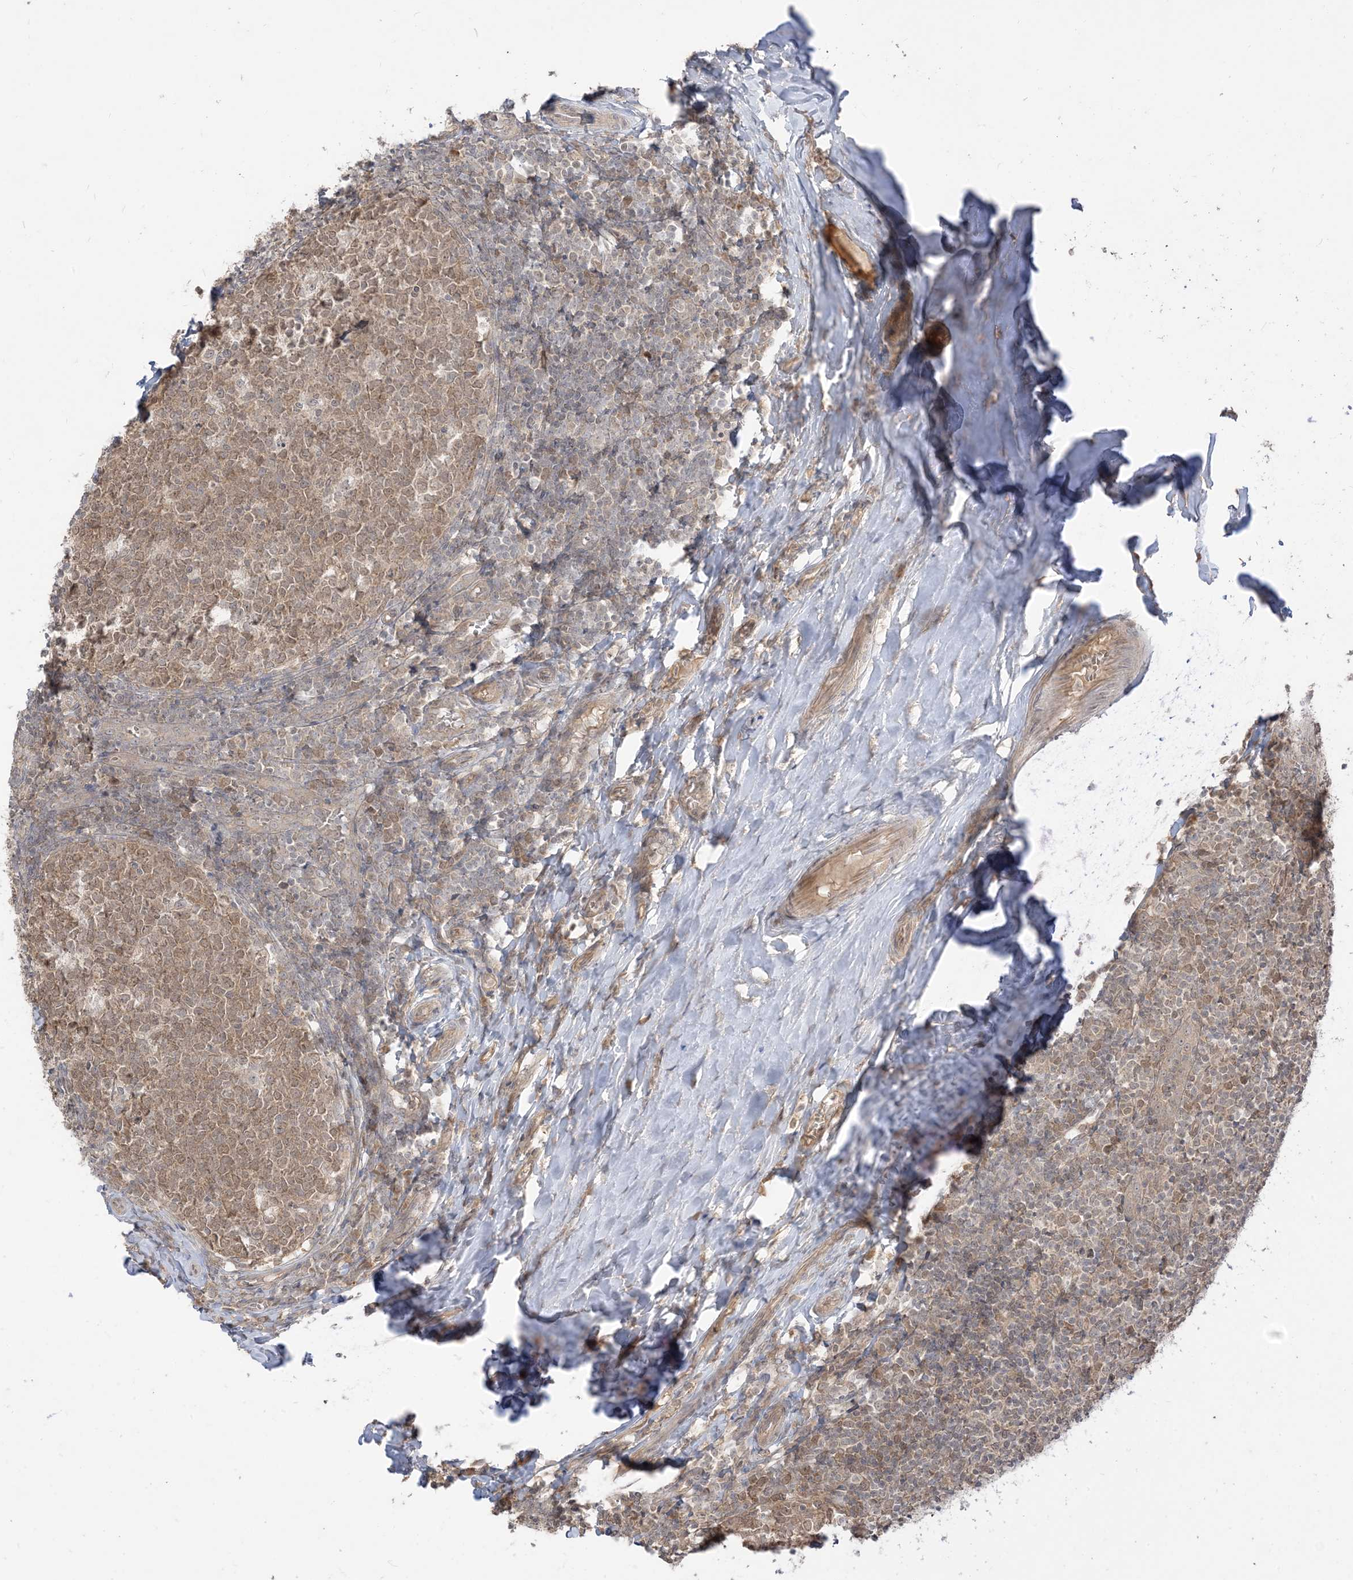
{"staining": {"intensity": "weak", "quantity": "25%-75%", "location": "cytoplasmic/membranous,nuclear"}, "tissue": "tonsil", "cell_type": "Germinal center cells", "image_type": "normal", "snomed": [{"axis": "morphology", "description": "Normal tissue, NOS"}, {"axis": "topography", "description": "Tonsil"}], "caption": "The image exhibits immunohistochemical staining of normal tonsil. There is weak cytoplasmic/membranous,nuclear staining is present in about 25%-75% of germinal center cells.", "gene": "TBCC", "patient": {"sex": "female", "age": 19}}